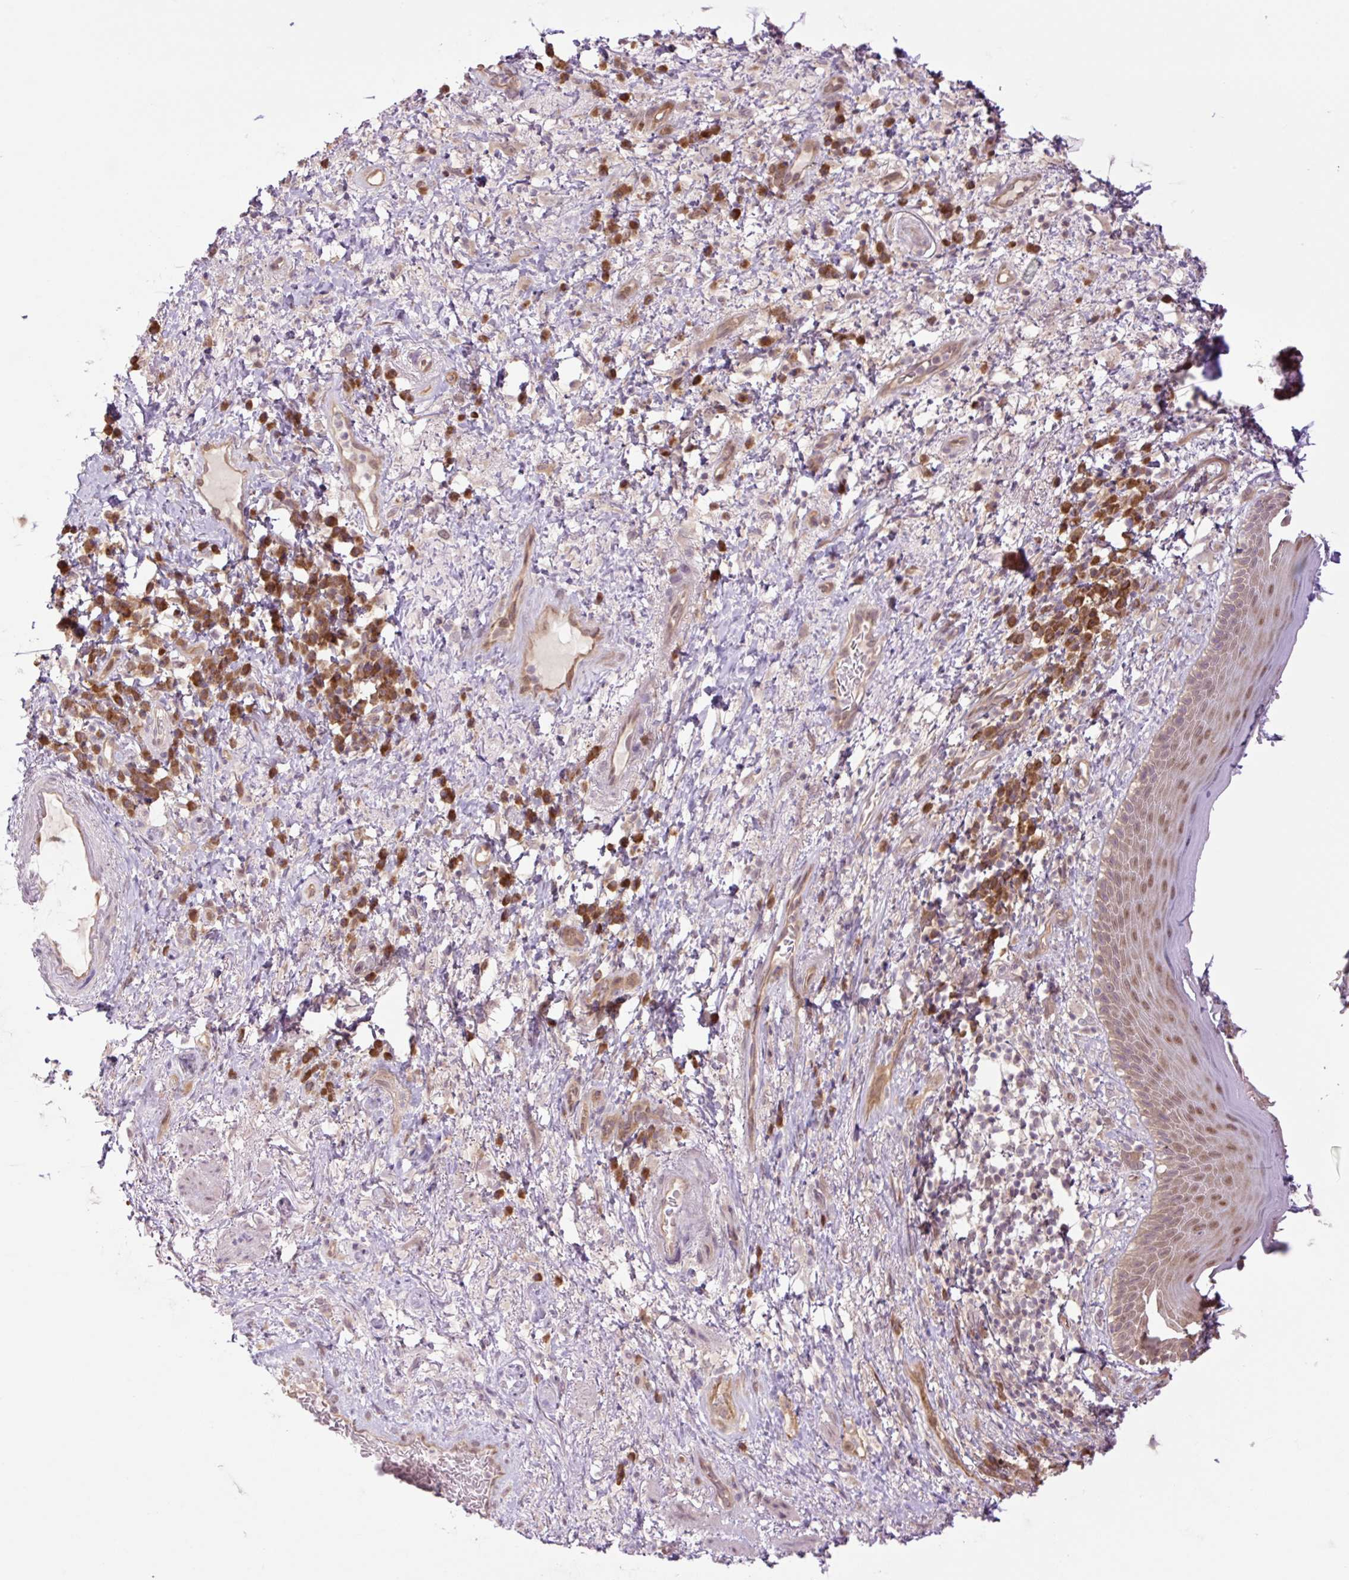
{"staining": {"intensity": "moderate", "quantity": "25%-75%", "location": "cytoplasmic/membranous,nuclear"}, "tissue": "skin", "cell_type": "Epidermal cells", "image_type": "normal", "snomed": [{"axis": "morphology", "description": "Normal tissue, NOS"}, {"axis": "topography", "description": "Anal"}], "caption": "Protein staining by immunohistochemistry (IHC) reveals moderate cytoplasmic/membranous,nuclear expression in about 25%-75% of epidermal cells in normal skin. (DAB IHC with brightfield microscopy, high magnification).", "gene": "TPT1", "patient": {"sex": "male", "age": 78}}